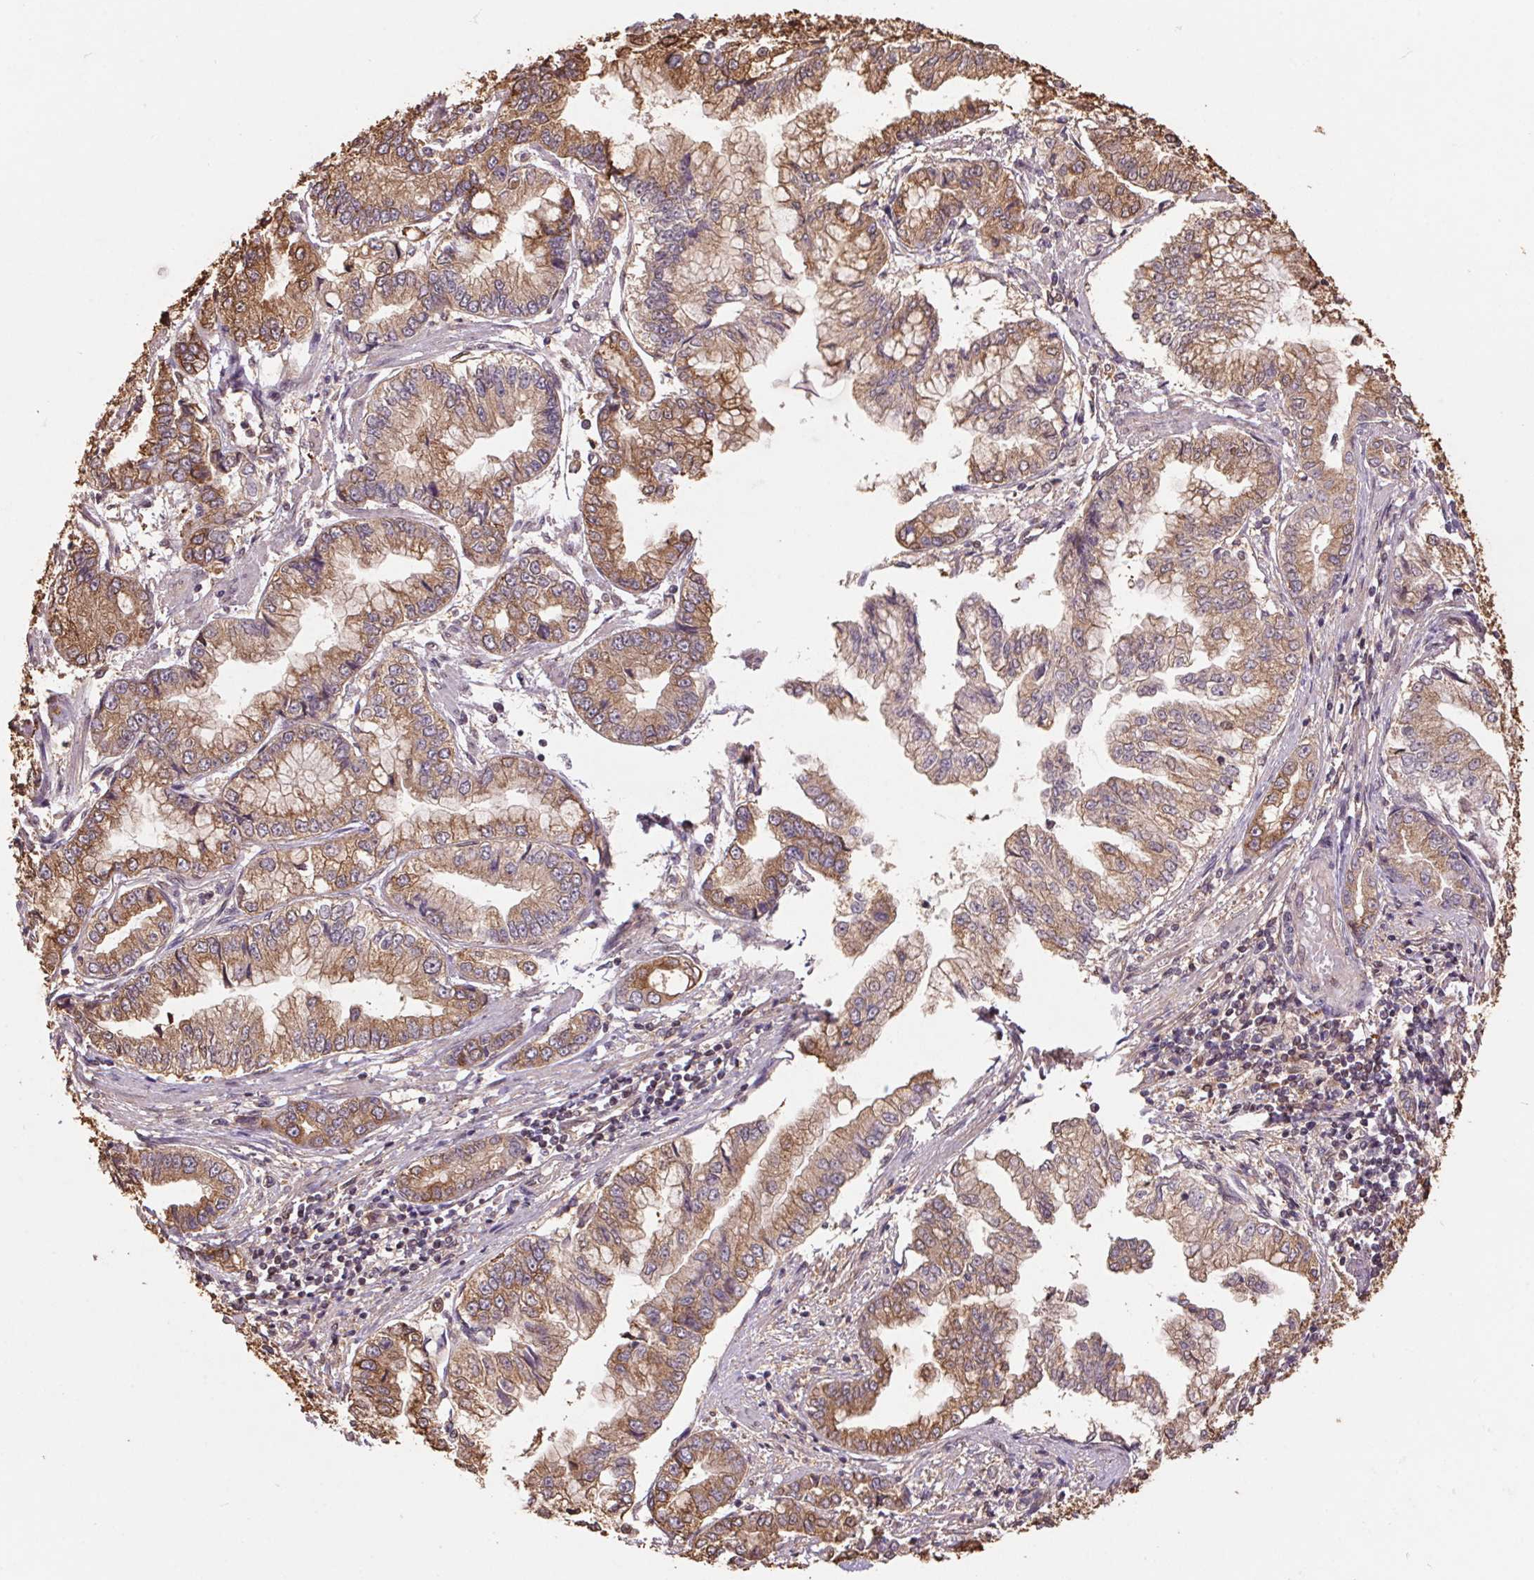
{"staining": {"intensity": "moderate", "quantity": ">75%", "location": "cytoplasmic/membranous"}, "tissue": "stomach cancer", "cell_type": "Tumor cells", "image_type": "cancer", "snomed": [{"axis": "morphology", "description": "Adenocarcinoma, NOS"}, {"axis": "topography", "description": "Stomach, upper"}], "caption": "A medium amount of moderate cytoplasmic/membranous staining is present in about >75% of tumor cells in stomach cancer tissue.", "gene": "CUTA", "patient": {"sex": "female", "age": 74}}